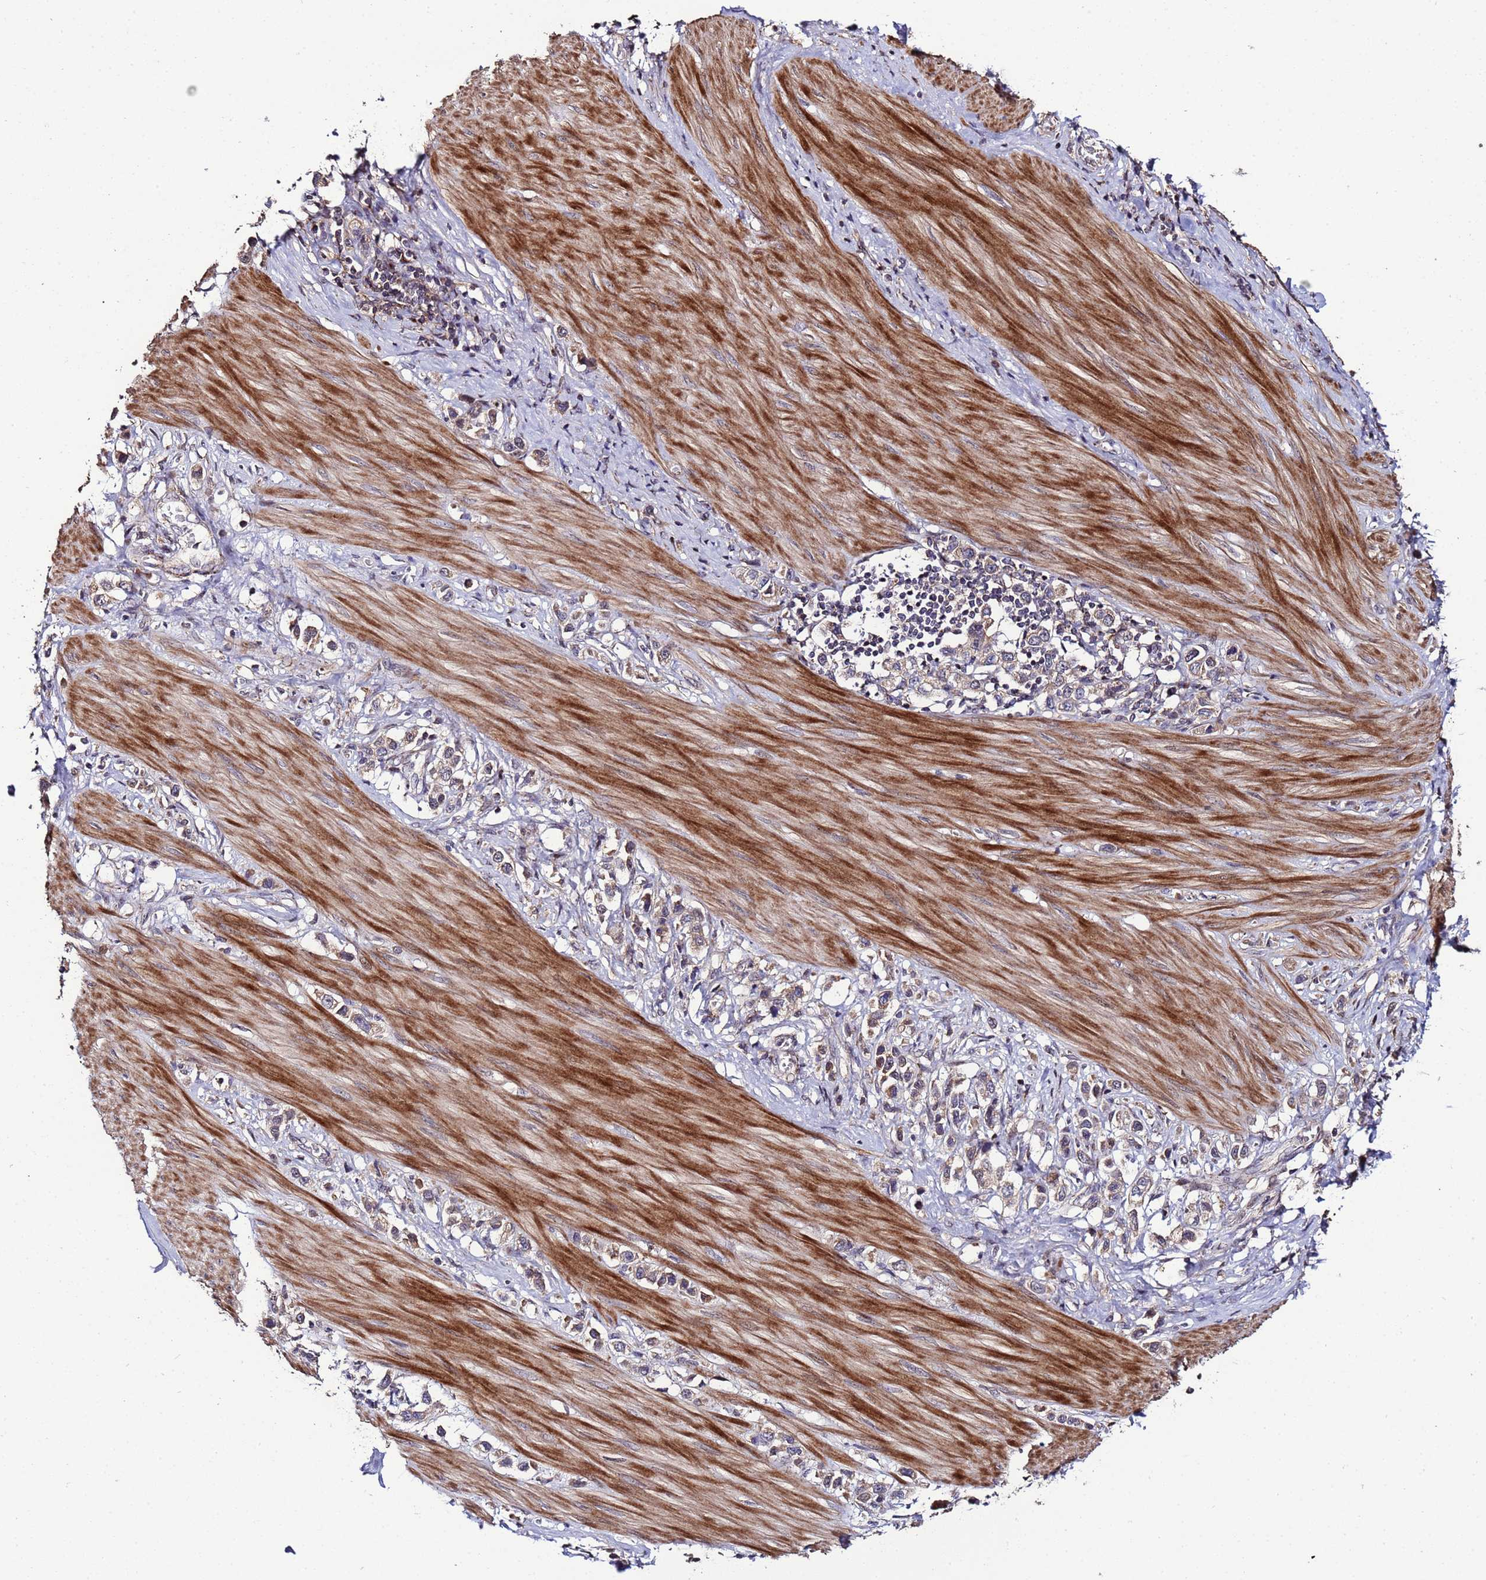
{"staining": {"intensity": "weak", "quantity": ">75%", "location": "cytoplasmic/membranous"}, "tissue": "stomach cancer", "cell_type": "Tumor cells", "image_type": "cancer", "snomed": [{"axis": "morphology", "description": "Adenocarcinoma, NOS"}, {"axis": "topography", "description": "Stomach"}], "caption": "Stomach adenocarcinoma stained with DAB immunohistochemistry (IHC) exhibits low levels of weak cytoplasmic/membranous expression in about >75% of tumor cells.", "gene": "WNK4", "patient": {"sex": "female", "age": 65}}